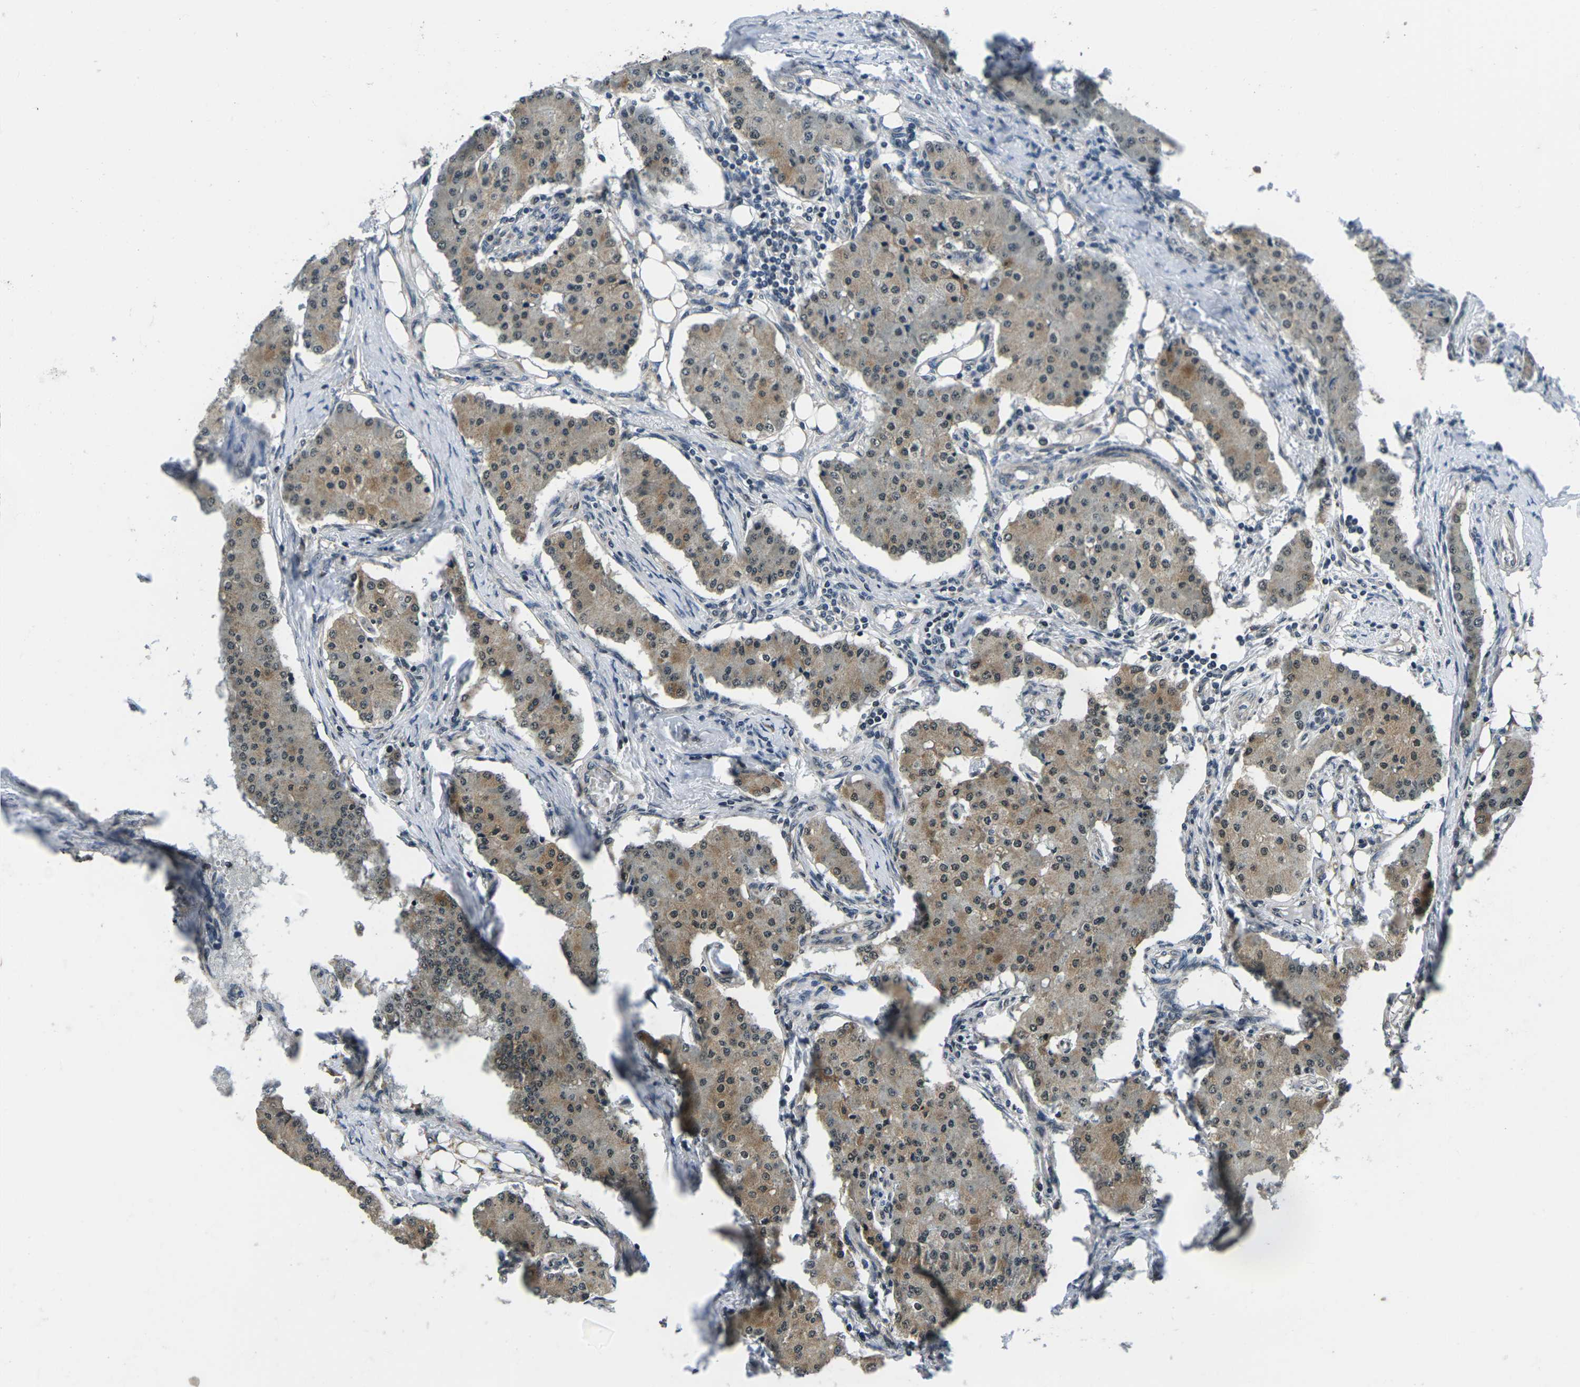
{"staining": {"intensity": "moderate", "quantity": "25%-75%", "location": "cytoplasmic/membranous,nuclear"}, "tissue": "carcinoid", "cell_type": "Tumor cells", "image_type": "cancer", "snomed": [{"axis": "morphology", "description": "Carcinoid, malignant, NOS"}, {"axis": "topography", "description": "Colon"}], "caption": "Human malignant carcinoid stained with a brown dye exhibits moderate cytoplasmic/membranous and nuclear positive expression in approximately 25%-75% of tumor cells.", "gene": "CCNE1", "patient": {"sex": "female", "age": 52}}